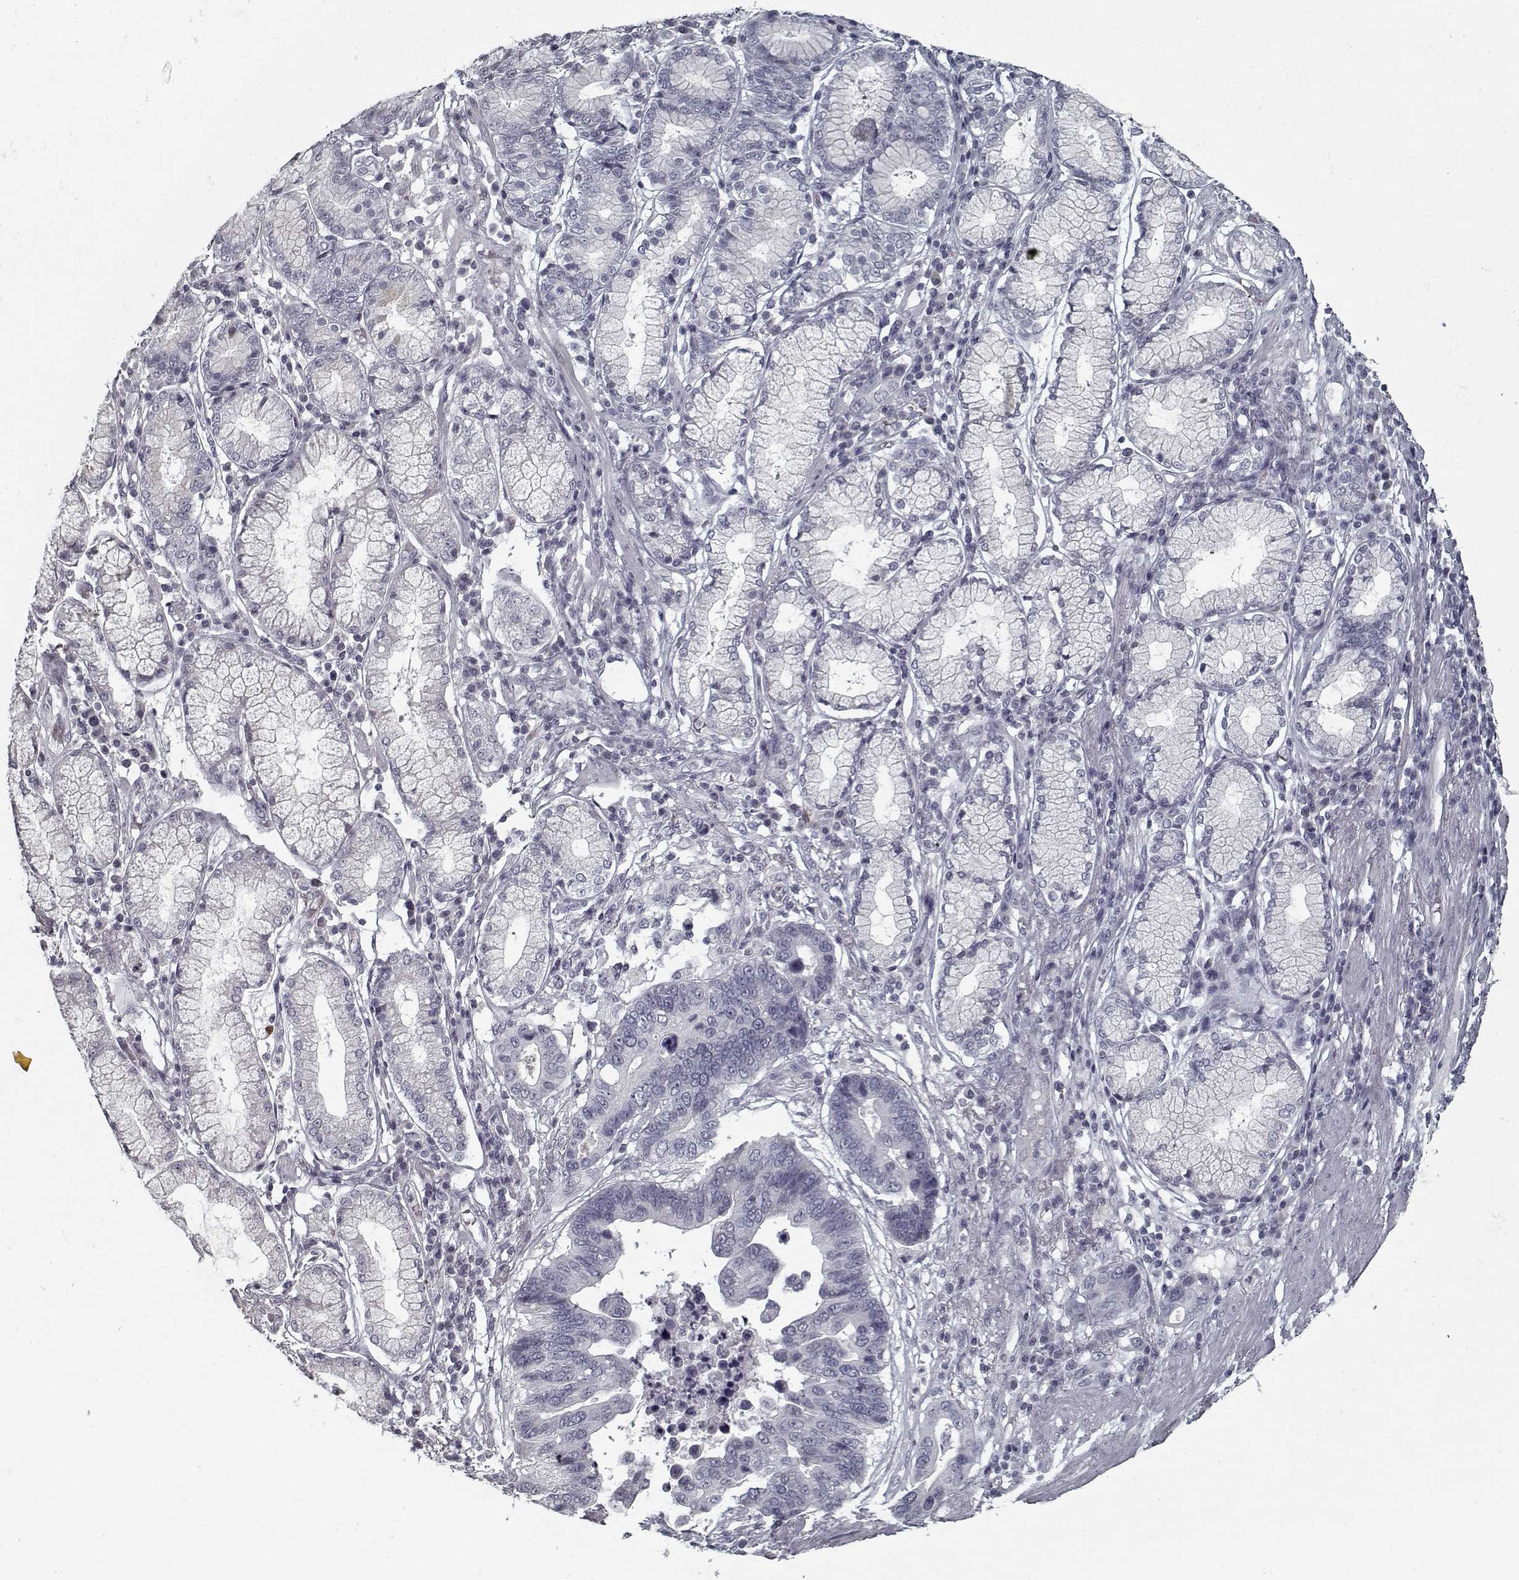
{"staining": {"intensity": "negative", "quantity": "none", "location": "none"}, "tissue": "stomach cancer", "cell_type": "Tumor cells", "image_type": "cancer", "snomed": [{"axis": "morphology", "description": "Adenocarcinoma, NOS"}, {"axis": "topography", "description": "Stomach"}], "caption": "Stomach cancer was stained to show a protein in brown. There is no significant expression in tumor cells.", "gene": "GAD2", "patient": {"sex": "male", "age": 84}}